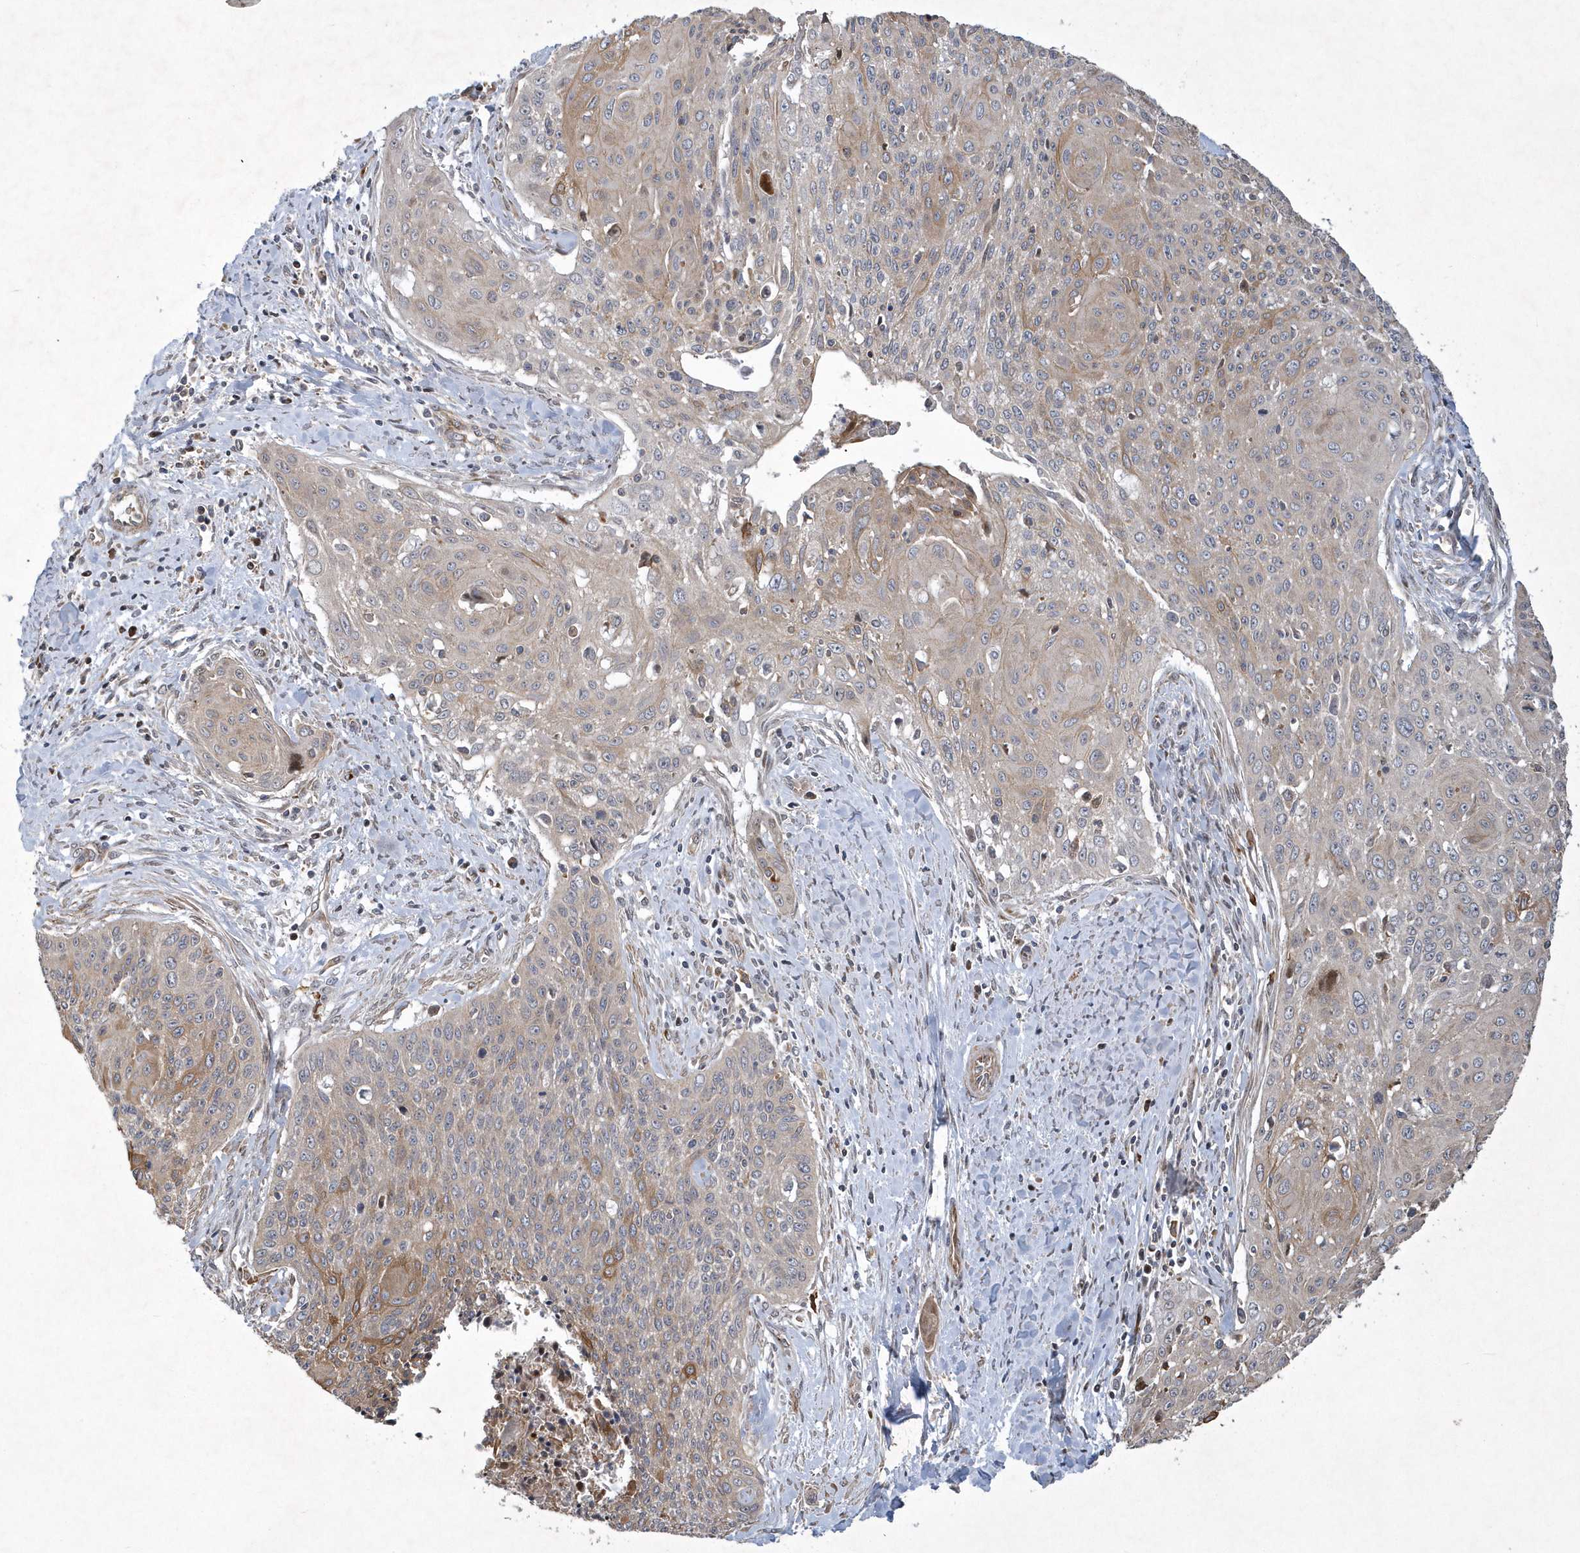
{"staining": {"intensity": "moderate", "quantity": "<25%", "location": "cytoplasmic/membranous"}, "tissue": "cervical cancer", "cell_type": "Tumor cells", "image_type": "cancer", "snomed": [{"axis": "morphology", "description": "Squamous cell carcinoma, NOS"}, {"axis": "topography", "description": "Cervix"}], "caption": "Tumor cells display low levels of moderate cytoplasmic/membranous staining in approximately <25% of cells in squamous cell carcinoma (cervical).", "gene": "N4BP2", "patient": {"sex": "female", "age": 55}}